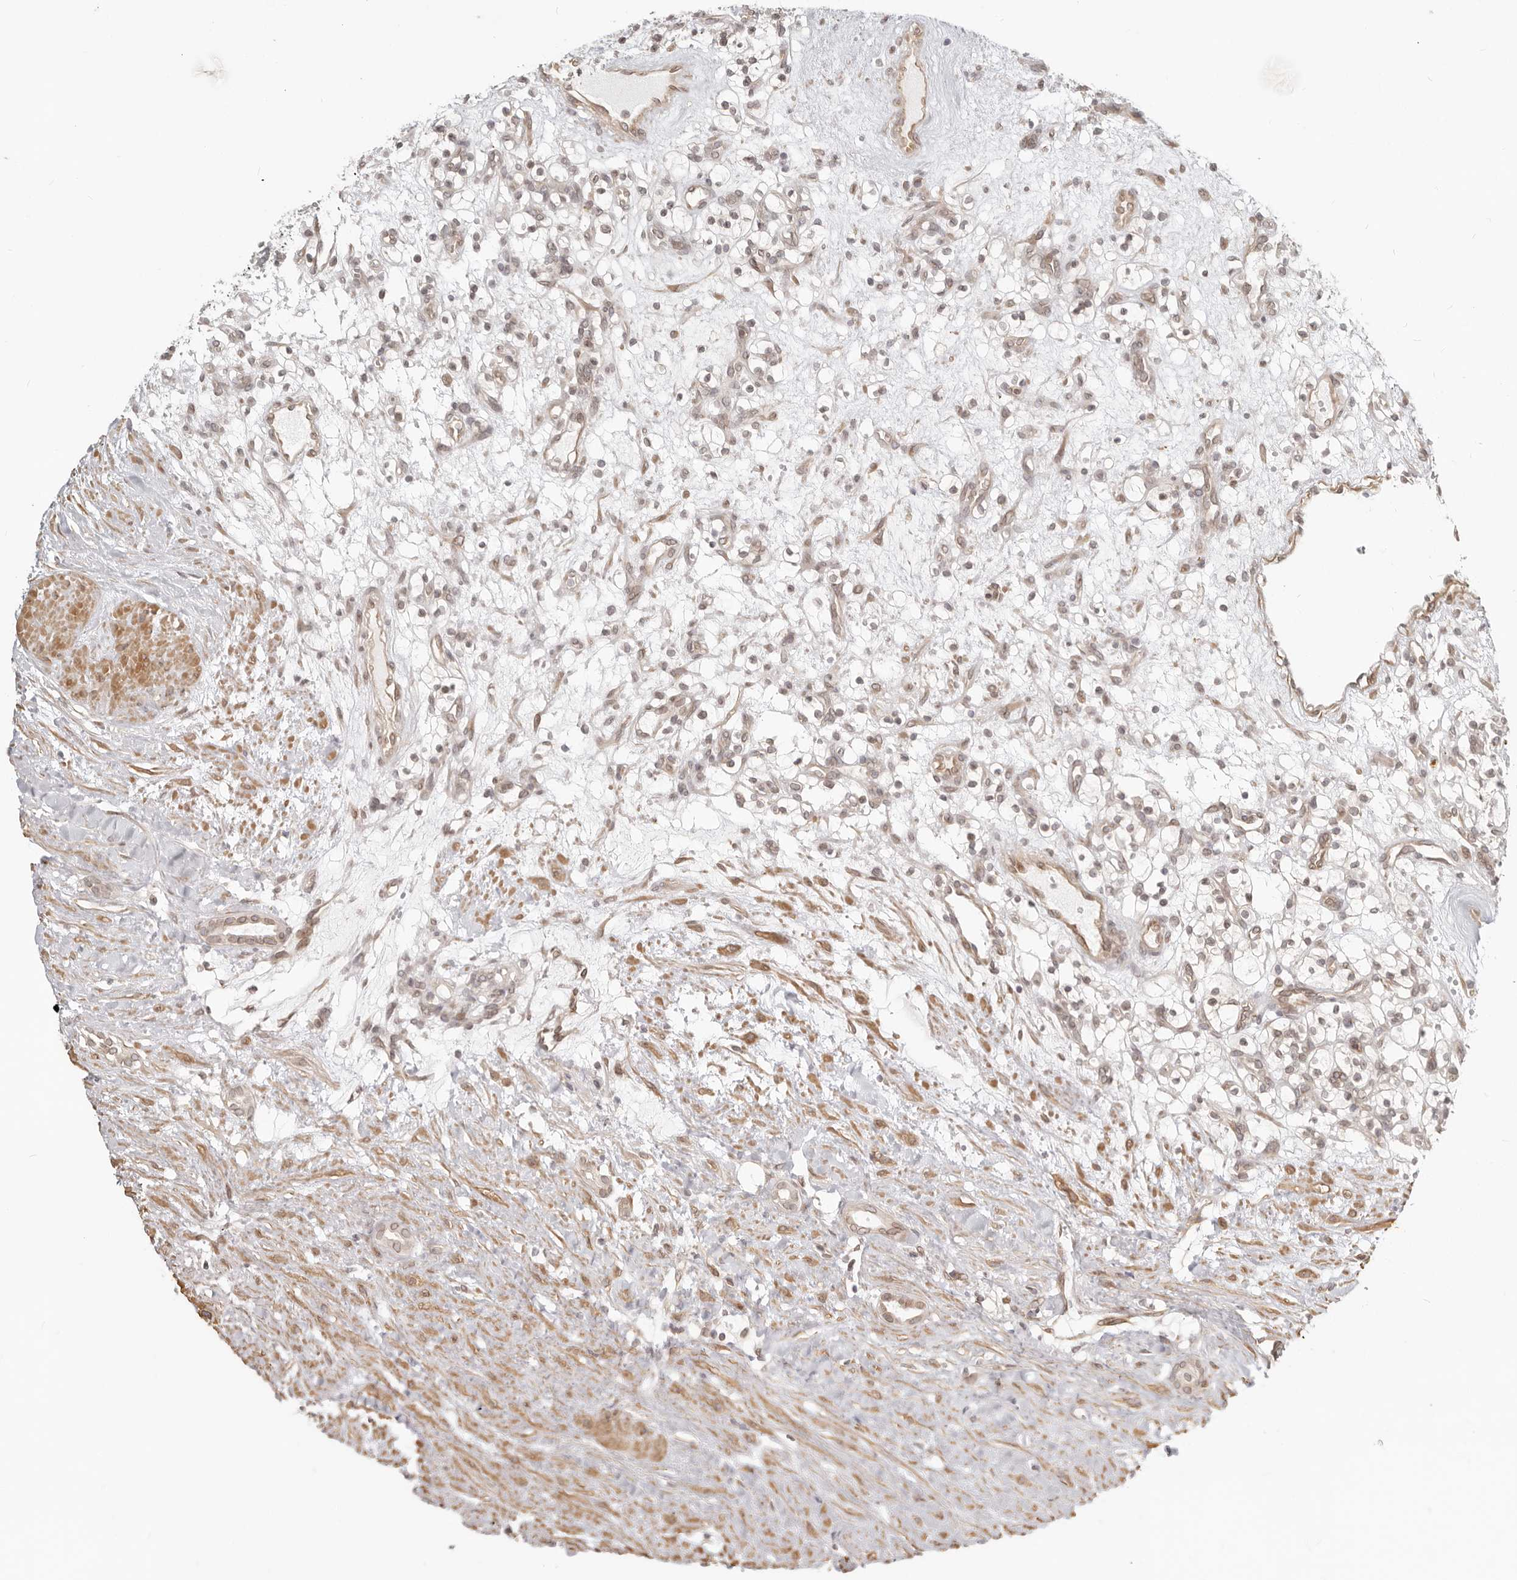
{"staining": {"intensity": "weak", "quantity": "<25%", "location": "nuclear"}, "tissue": "renal cancer", "cell_type": "Tumor cells", "image_type": "cancer", "snomed": [{"axis": "morphology", "description": "Adenocarcinoma, NOS"}, {"axis": "topography", "description": "Kidney"}], "caption": "Human adenocarcinoma (renal) stained for a protein using IHC demonstrates no expression in tumor cells.", "gene": "NUP153", "patient": {"sex": "female", "age": 57}}